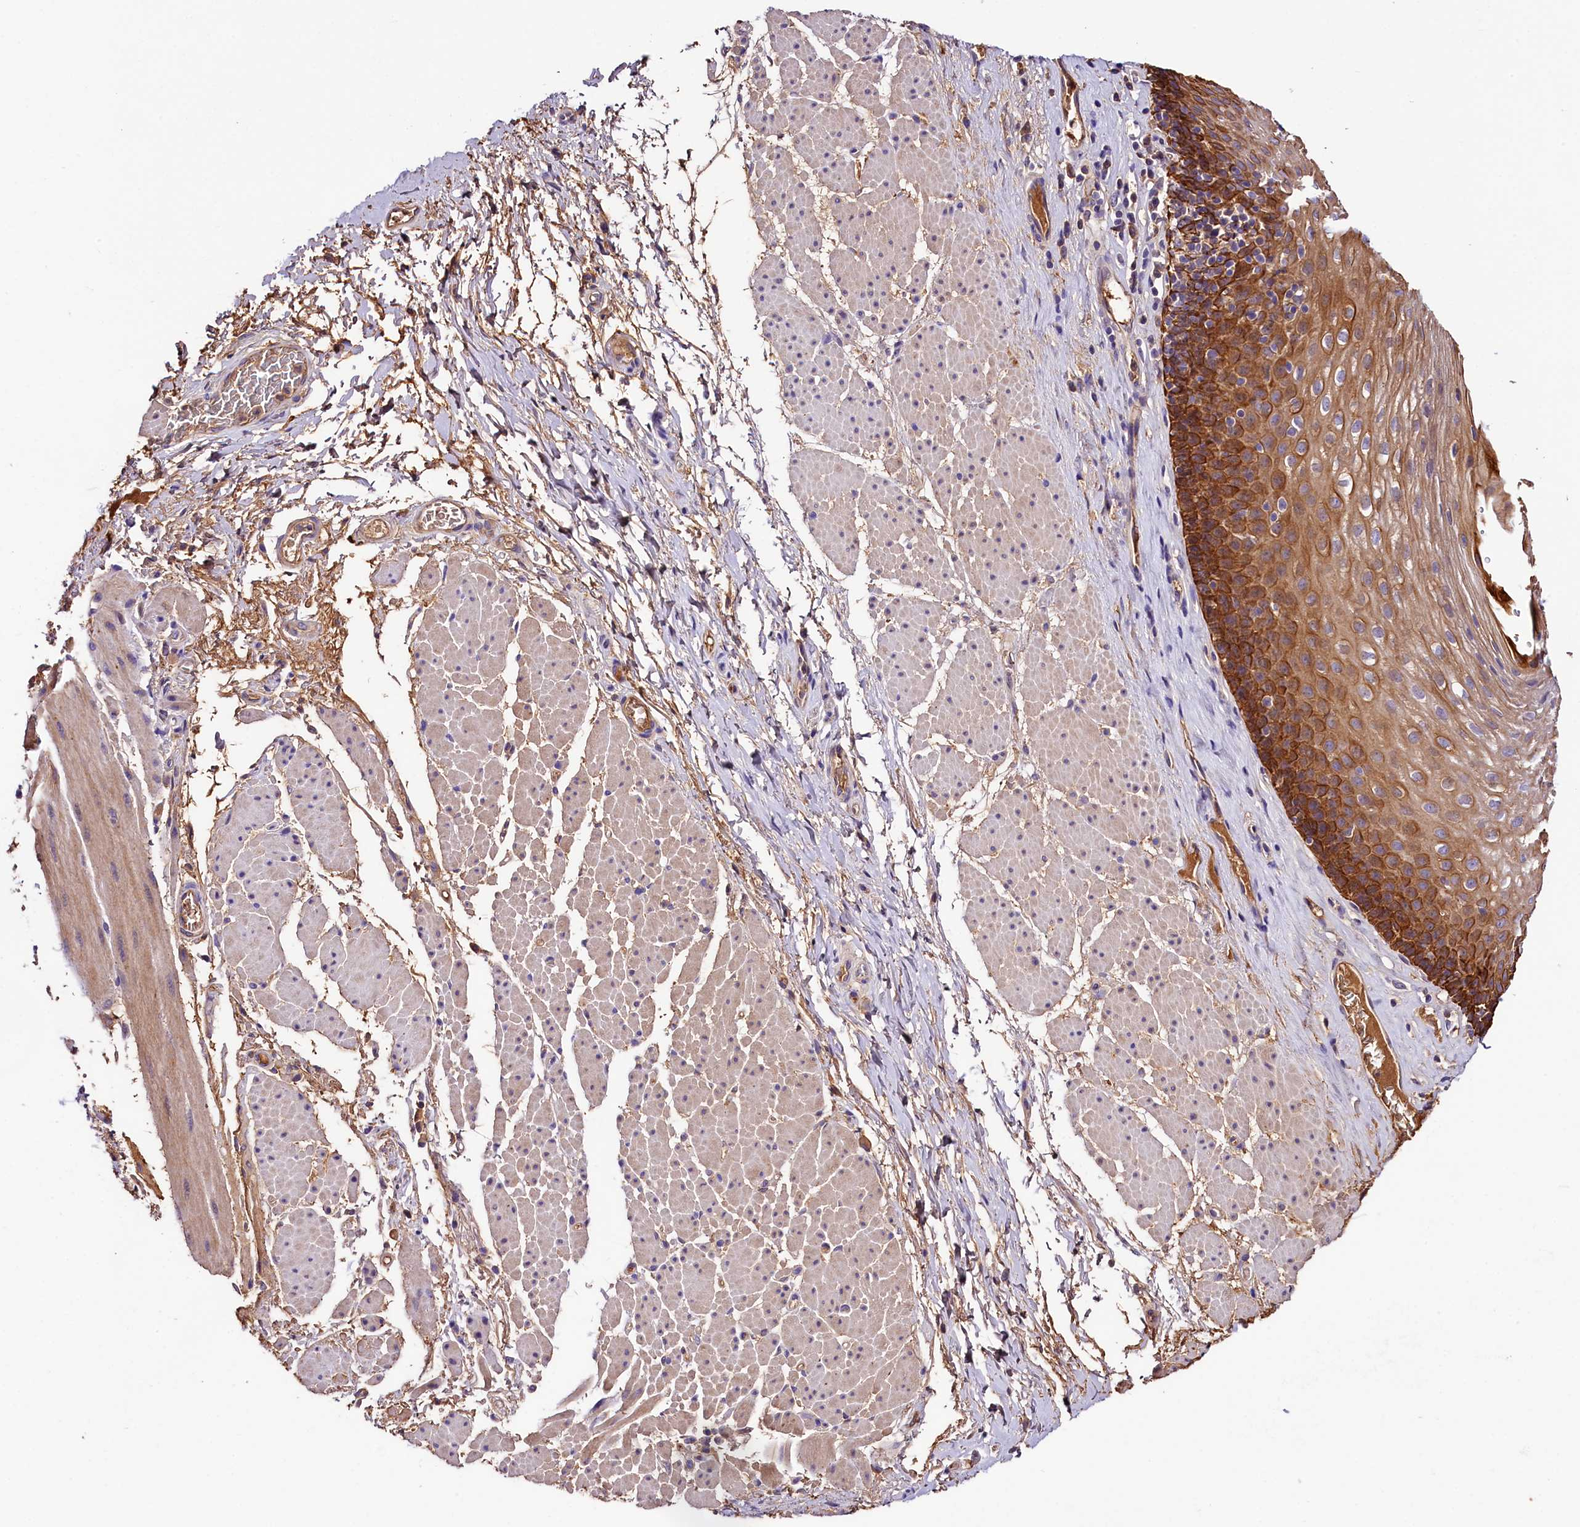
{"staining": {"intensity": "strong", "quantity": "25%-75%", "location": "cytoplasmic/membranous"}, "tissue": "esophagus", "cell_type": "Squamous epithelial cells", "image_type": "normal", "snomed": [{"axis": "morphology", "description": "Normal tissue, NOS"}, {"axis": "topography", "description": "Esophagus"}], "caption": "Protein staining by immunohistochemistry (IHC) reveals strong cytoplasmic/membranous staining in approximately 25%-75% of squamous epithelial cells in benign esophagus.", "gene": "ARMC6", "patient": {"sex": "female", "age": 66}}